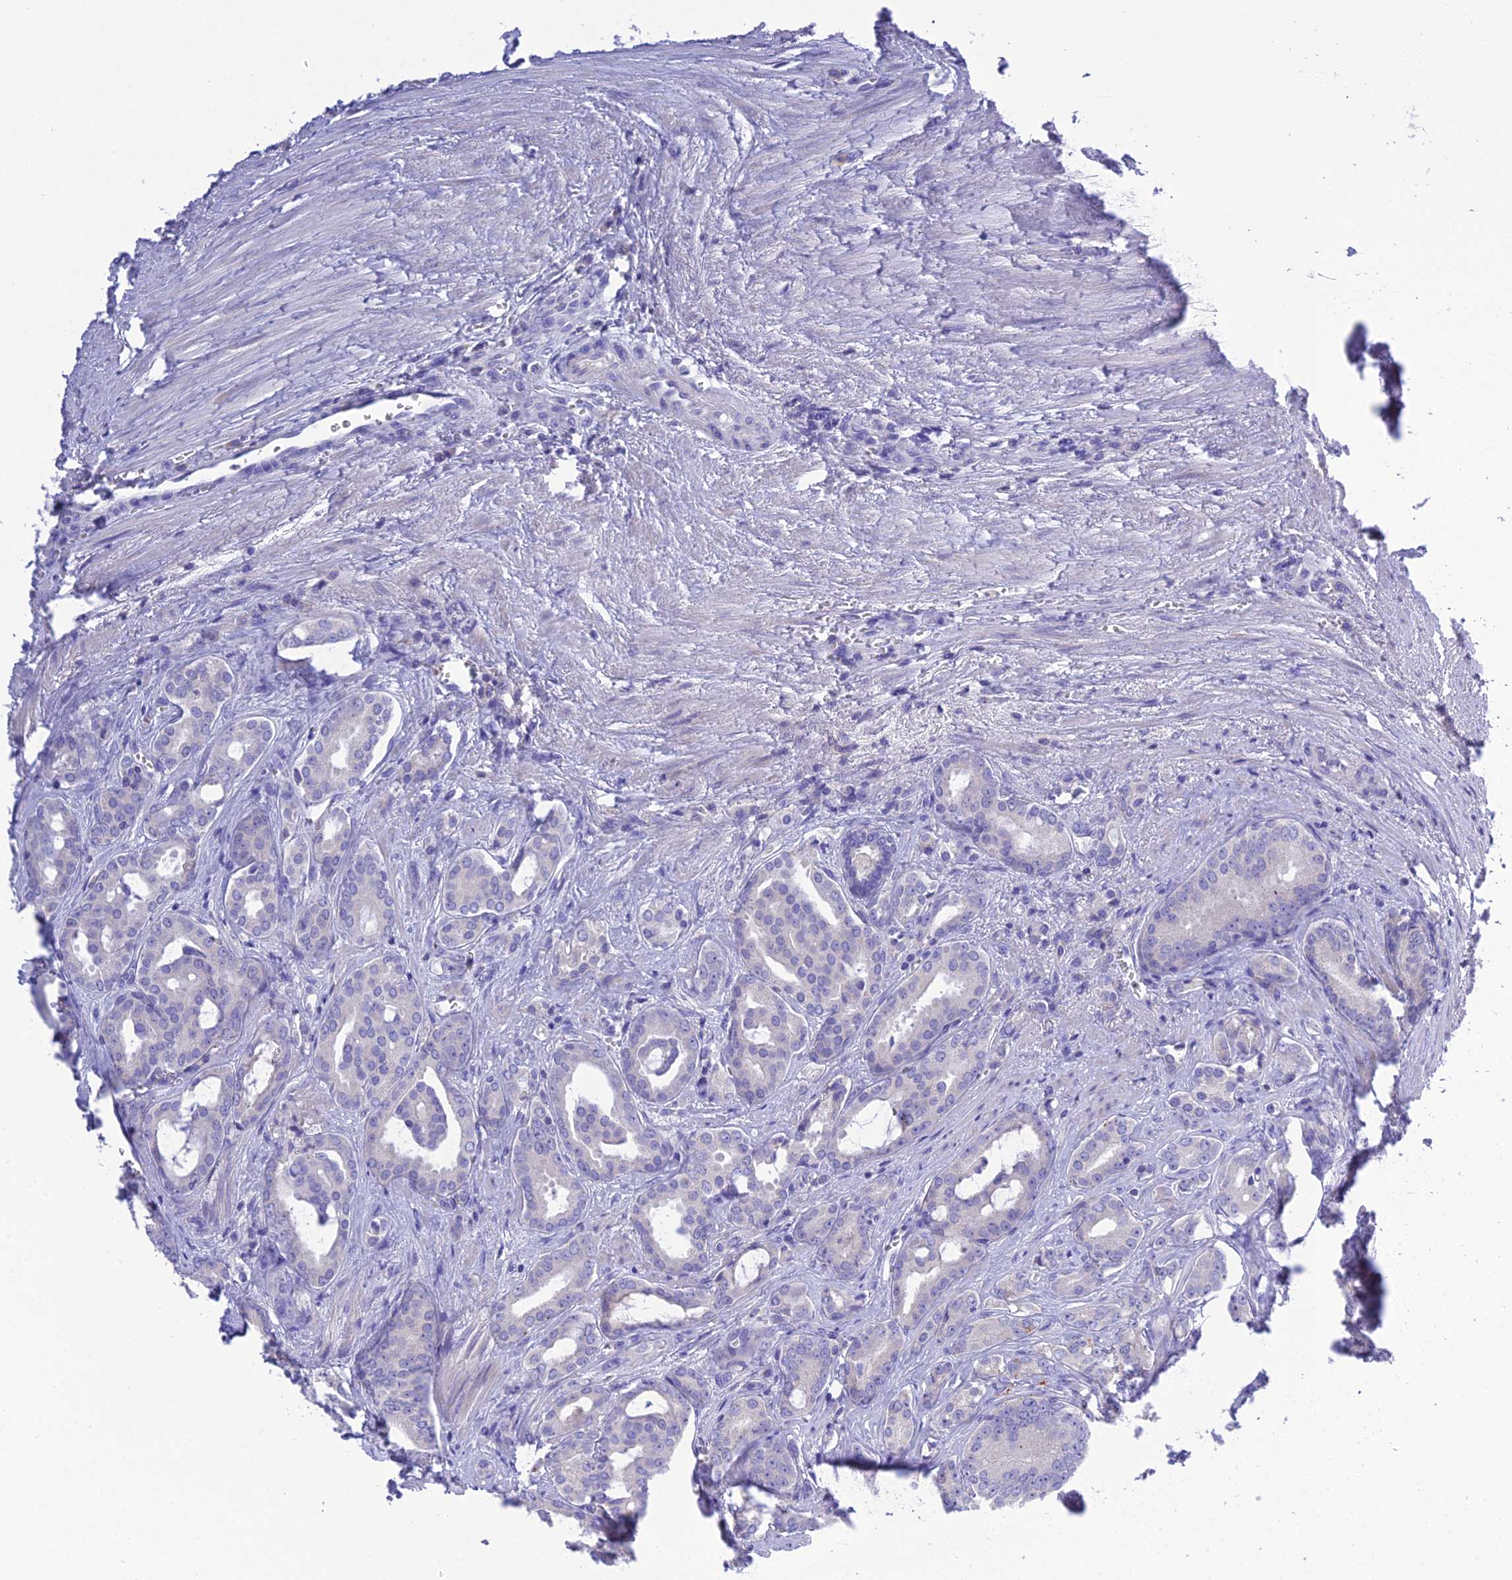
{"staining": {"intensity": "negative", "quantity": "none", "location": "none"}, "tissue": "prostate cancer", "cell_type": "Tumor cells", "image_type": "cancer", "snomed": [{"axis": "morphology", "description": "Adenocarcinoma, High grade"}, {"axis": "topography", "description": "Prostate"}], "caption": "Tumor cells show no significant protein staining in prostate adenocarcinoma (high-grade).", "gene": "KIAA0408", "patient": {"sex": "male", "age": 72}}